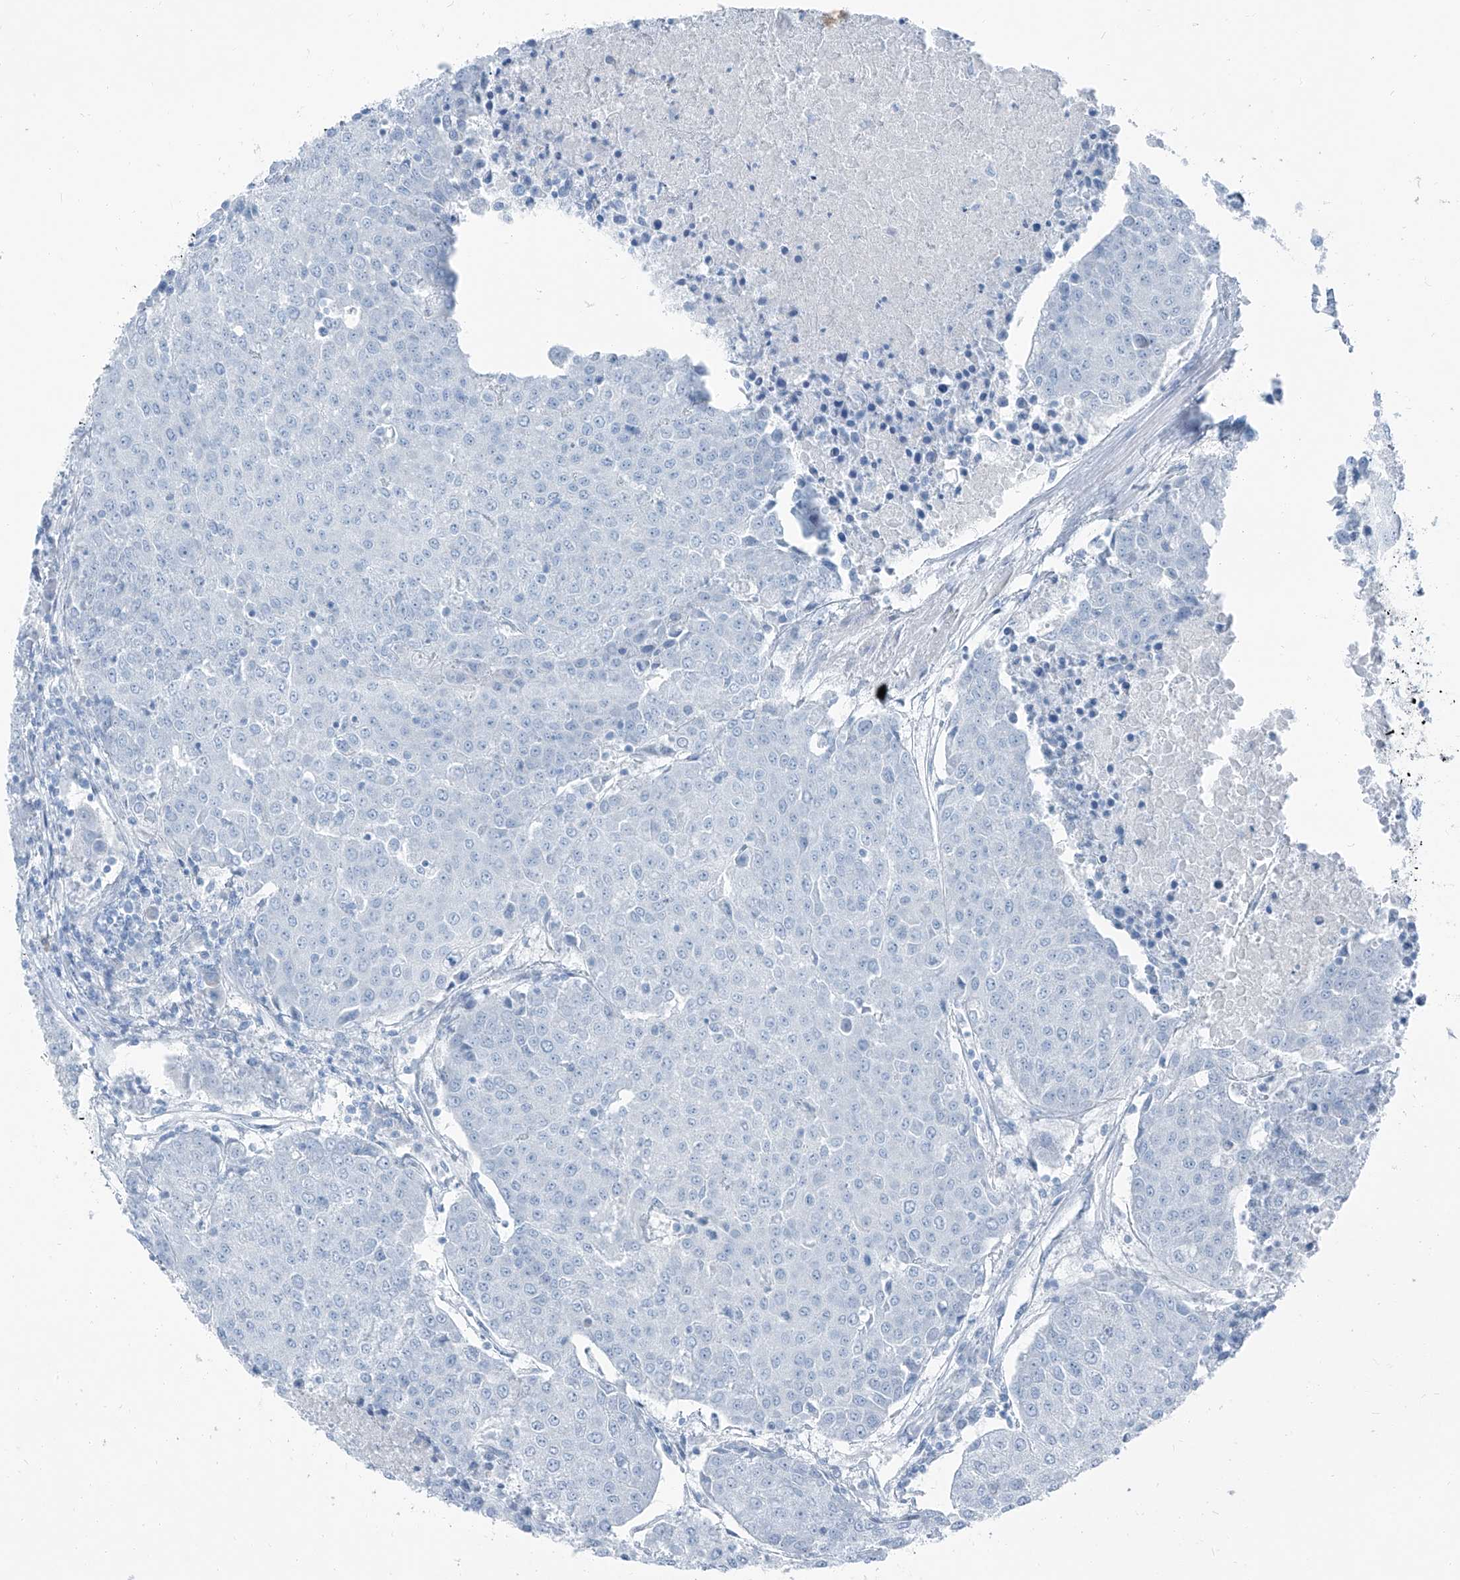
{"staining": {"intensity": "negative", "quantity": "none", "location": "none"}, "tissue": "urothelial cancer", "cell_type": "Tumor cells", "image_type": "cancer", "snomed": [{"axis": "morphology", "description": "Urothelial carcinoma, High grade"}, {"axis": "topography", "description": "Urinary bladder"}], "caption": "Immunohistochemistry photomicrograph of human urothelial carcinoma (high-grade) stained for a protein (brown), which exhibits no positivity in tumor cells.", "gene": "RGN", "patient": {"sex": "female", "age": 85}}